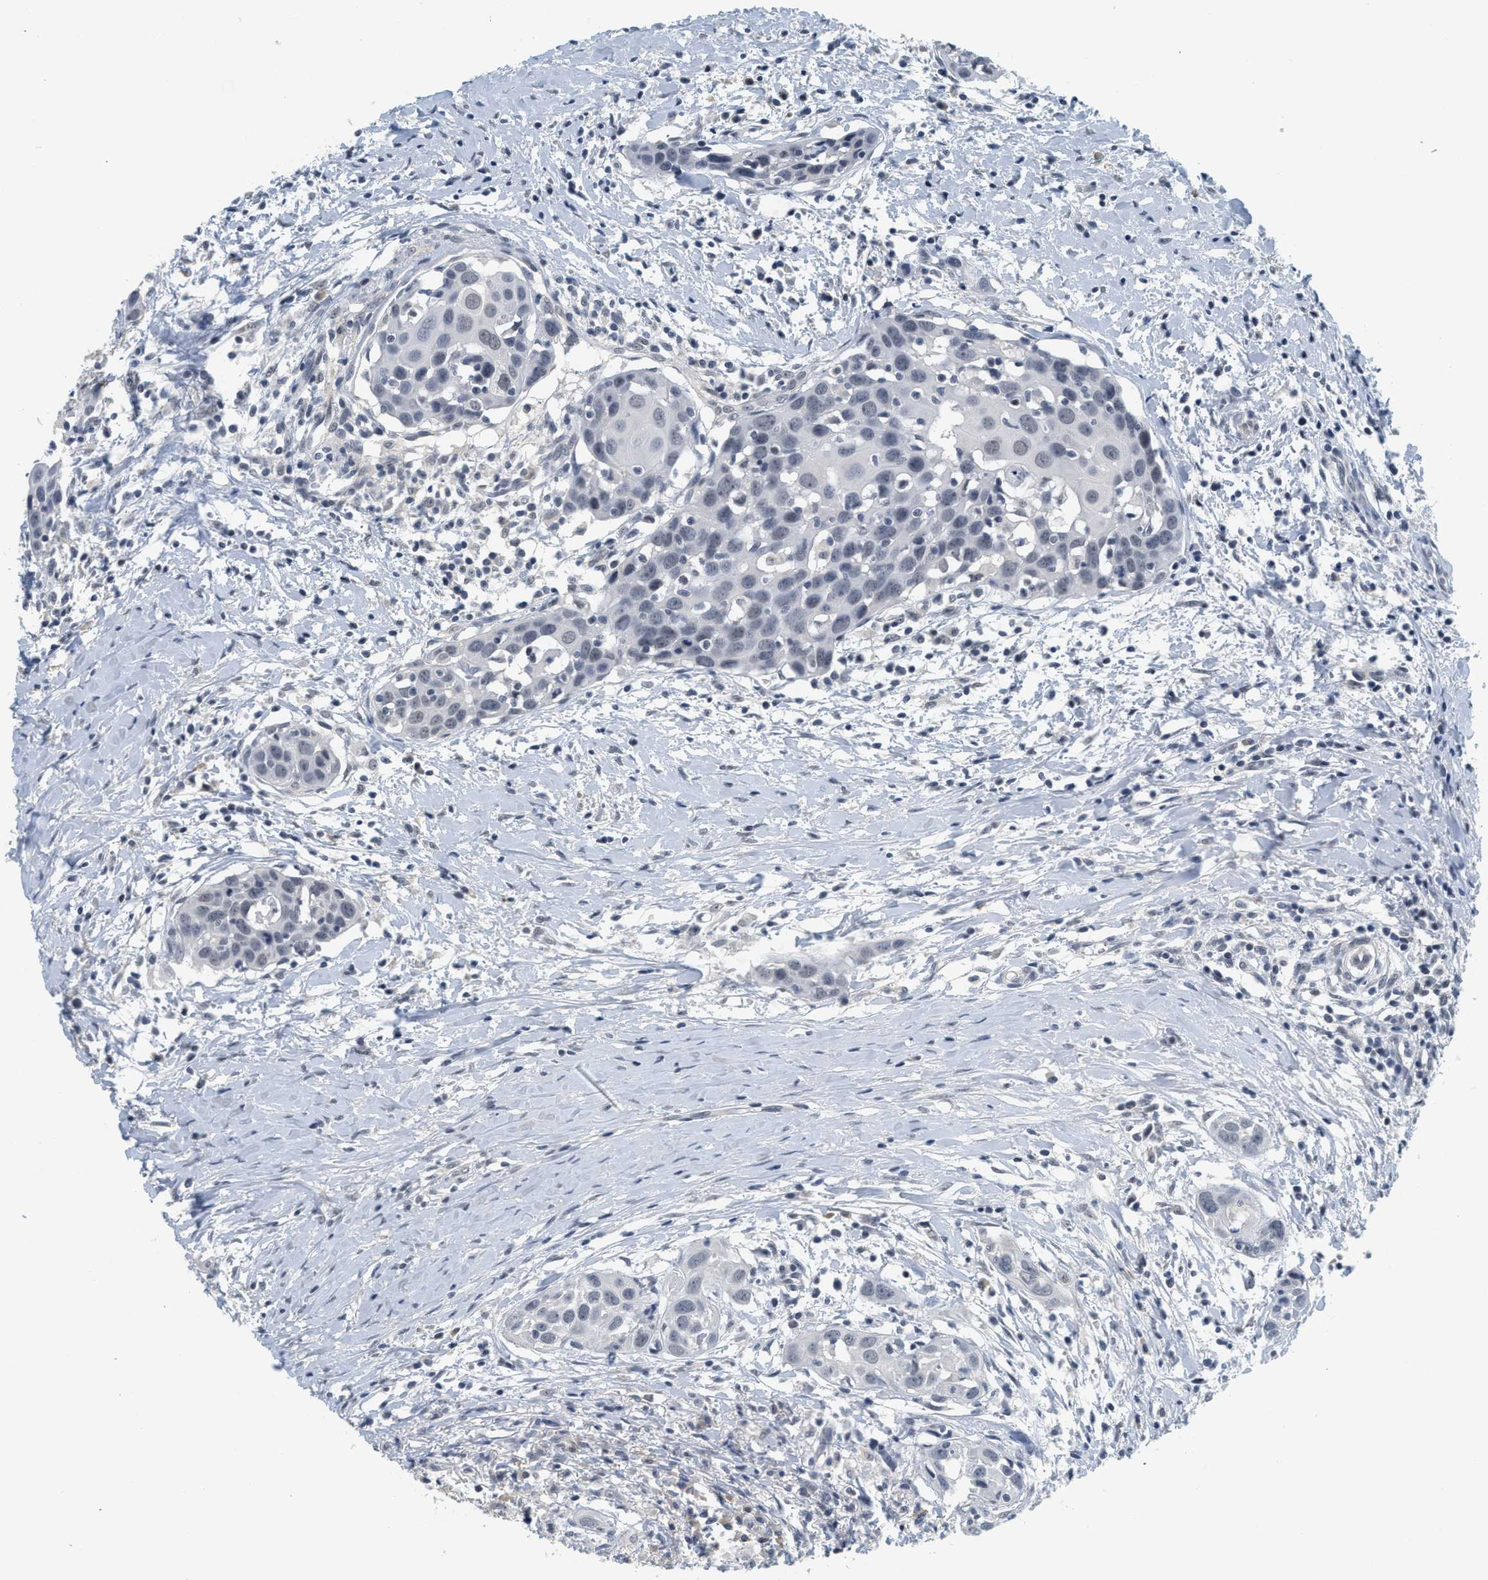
{"staining": {"intensity": "negative", "quantity": "none", "location": "none"}, "tissue": "head and neck cancer", "cell_type": "Tumor cells", "image_type": "cancer", "snomed": [{"axis": "morphology", "description": "Squamous cell carcinoma, NOS"}, {"axis": "topography", "description": "Oral tissue"}, {"axis": "topography", "description": "Head-Neck"}], "caption": "High power microscopy photomicrograph of an IHC micrograph of squamous cell carcinoma (head and neck), revealing no significant staining in tumor cells.", "gene": "MZF1", "patient": {"sex": "female", "age": 50}}